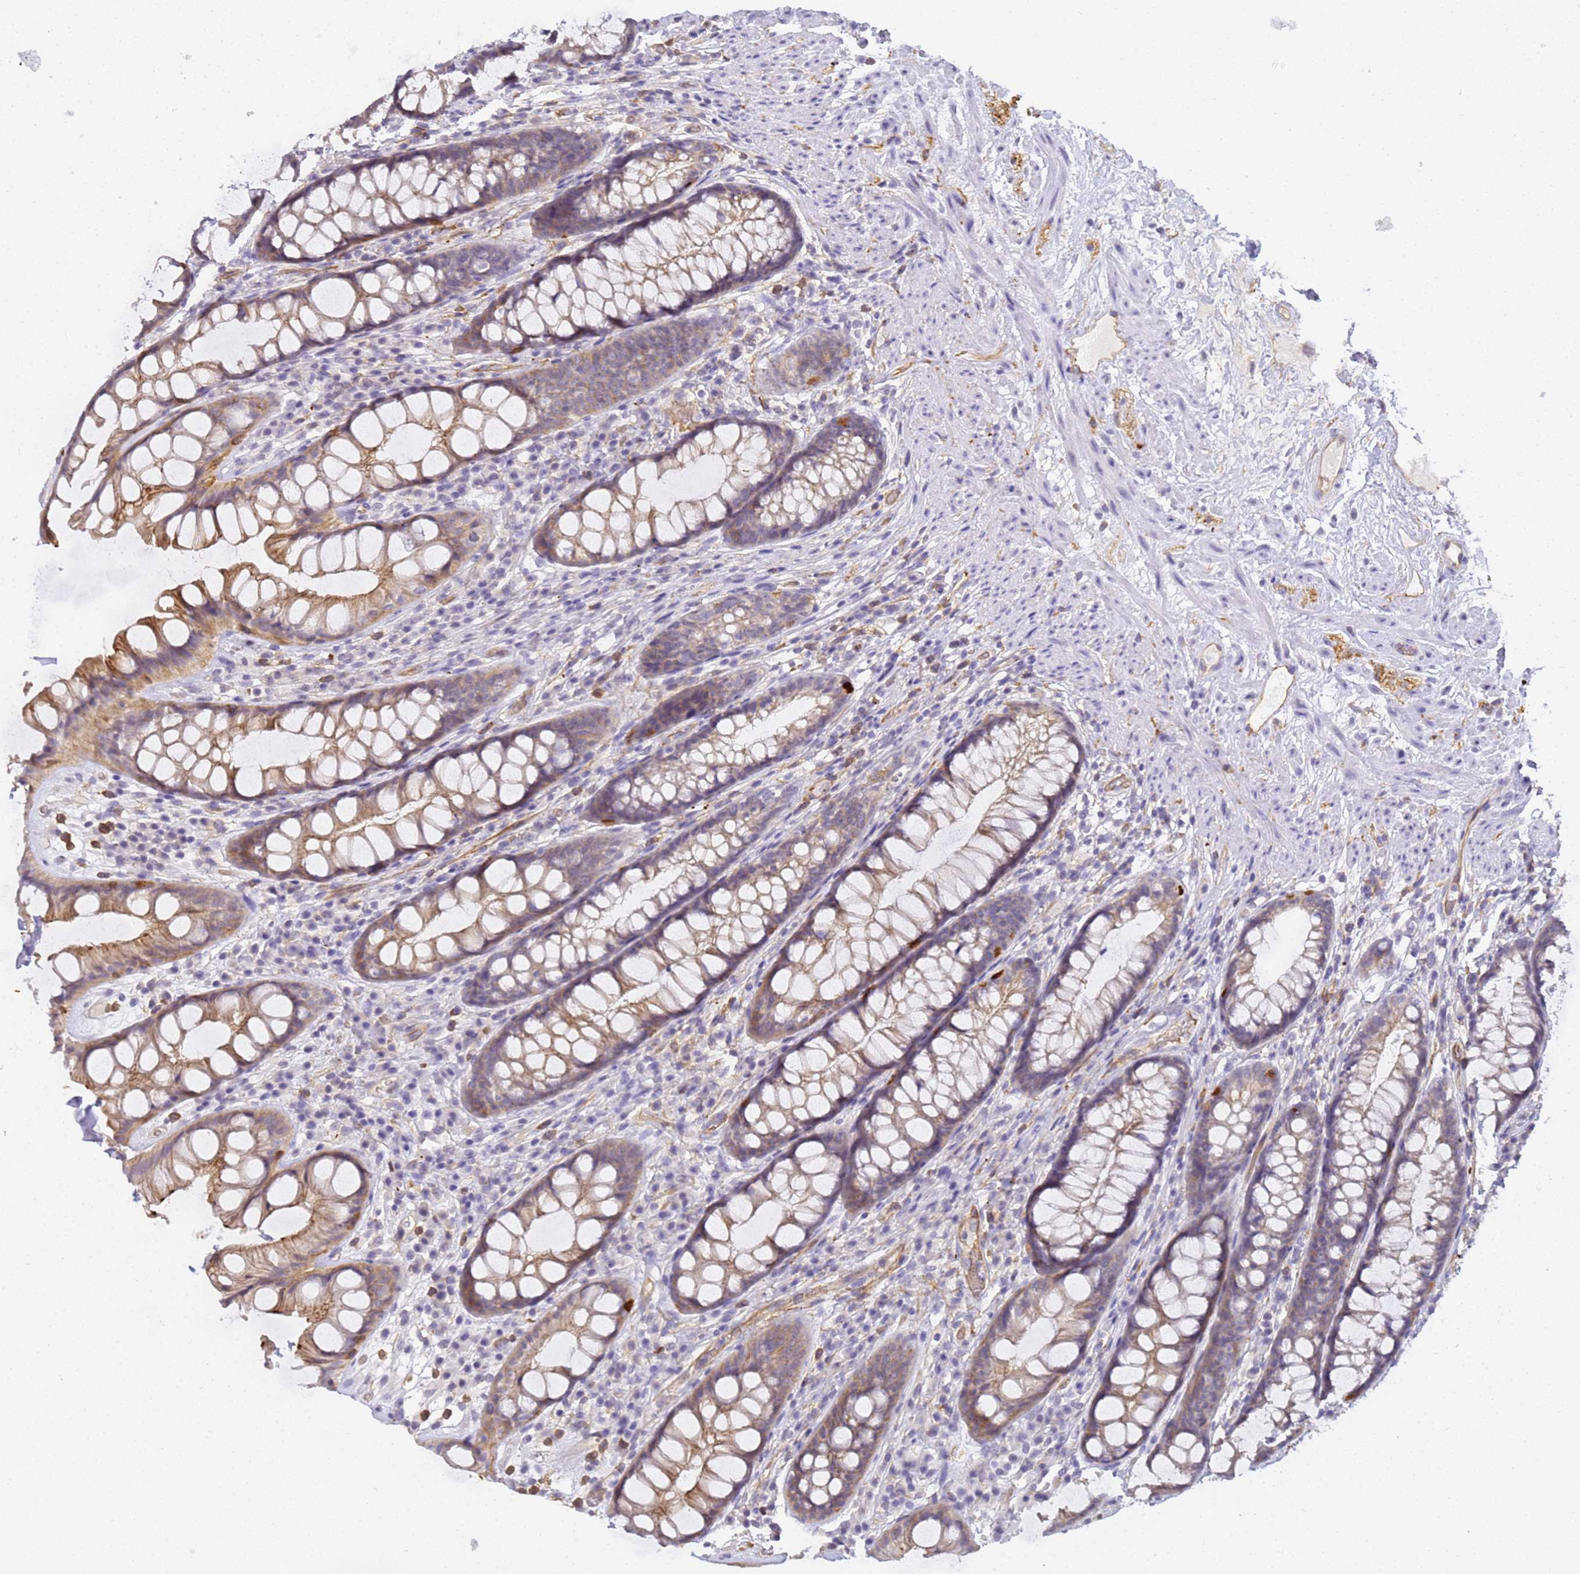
{"staining": {"intensity": "moderate", "quantity": "25%-75%", "location": "cytoplasmic/membranous"}, "tissue": "rectum", "cell_type": "Glandular cells", "image_type": "normal", "snomed": [{"axis": "morphology", "description": "Normal tissue, NOS"}, {"axis": "topography", "description": "Rectum"}], "caption": "A micrograph showing moderate cytoplasmic/membranous positivity in about 25%-75% of glandular cells in unremarkable rectum, as visualized by brown immunohistochemical staining.", "gene": "GON4L", "patient": {"sex": "male", "age": 74}}